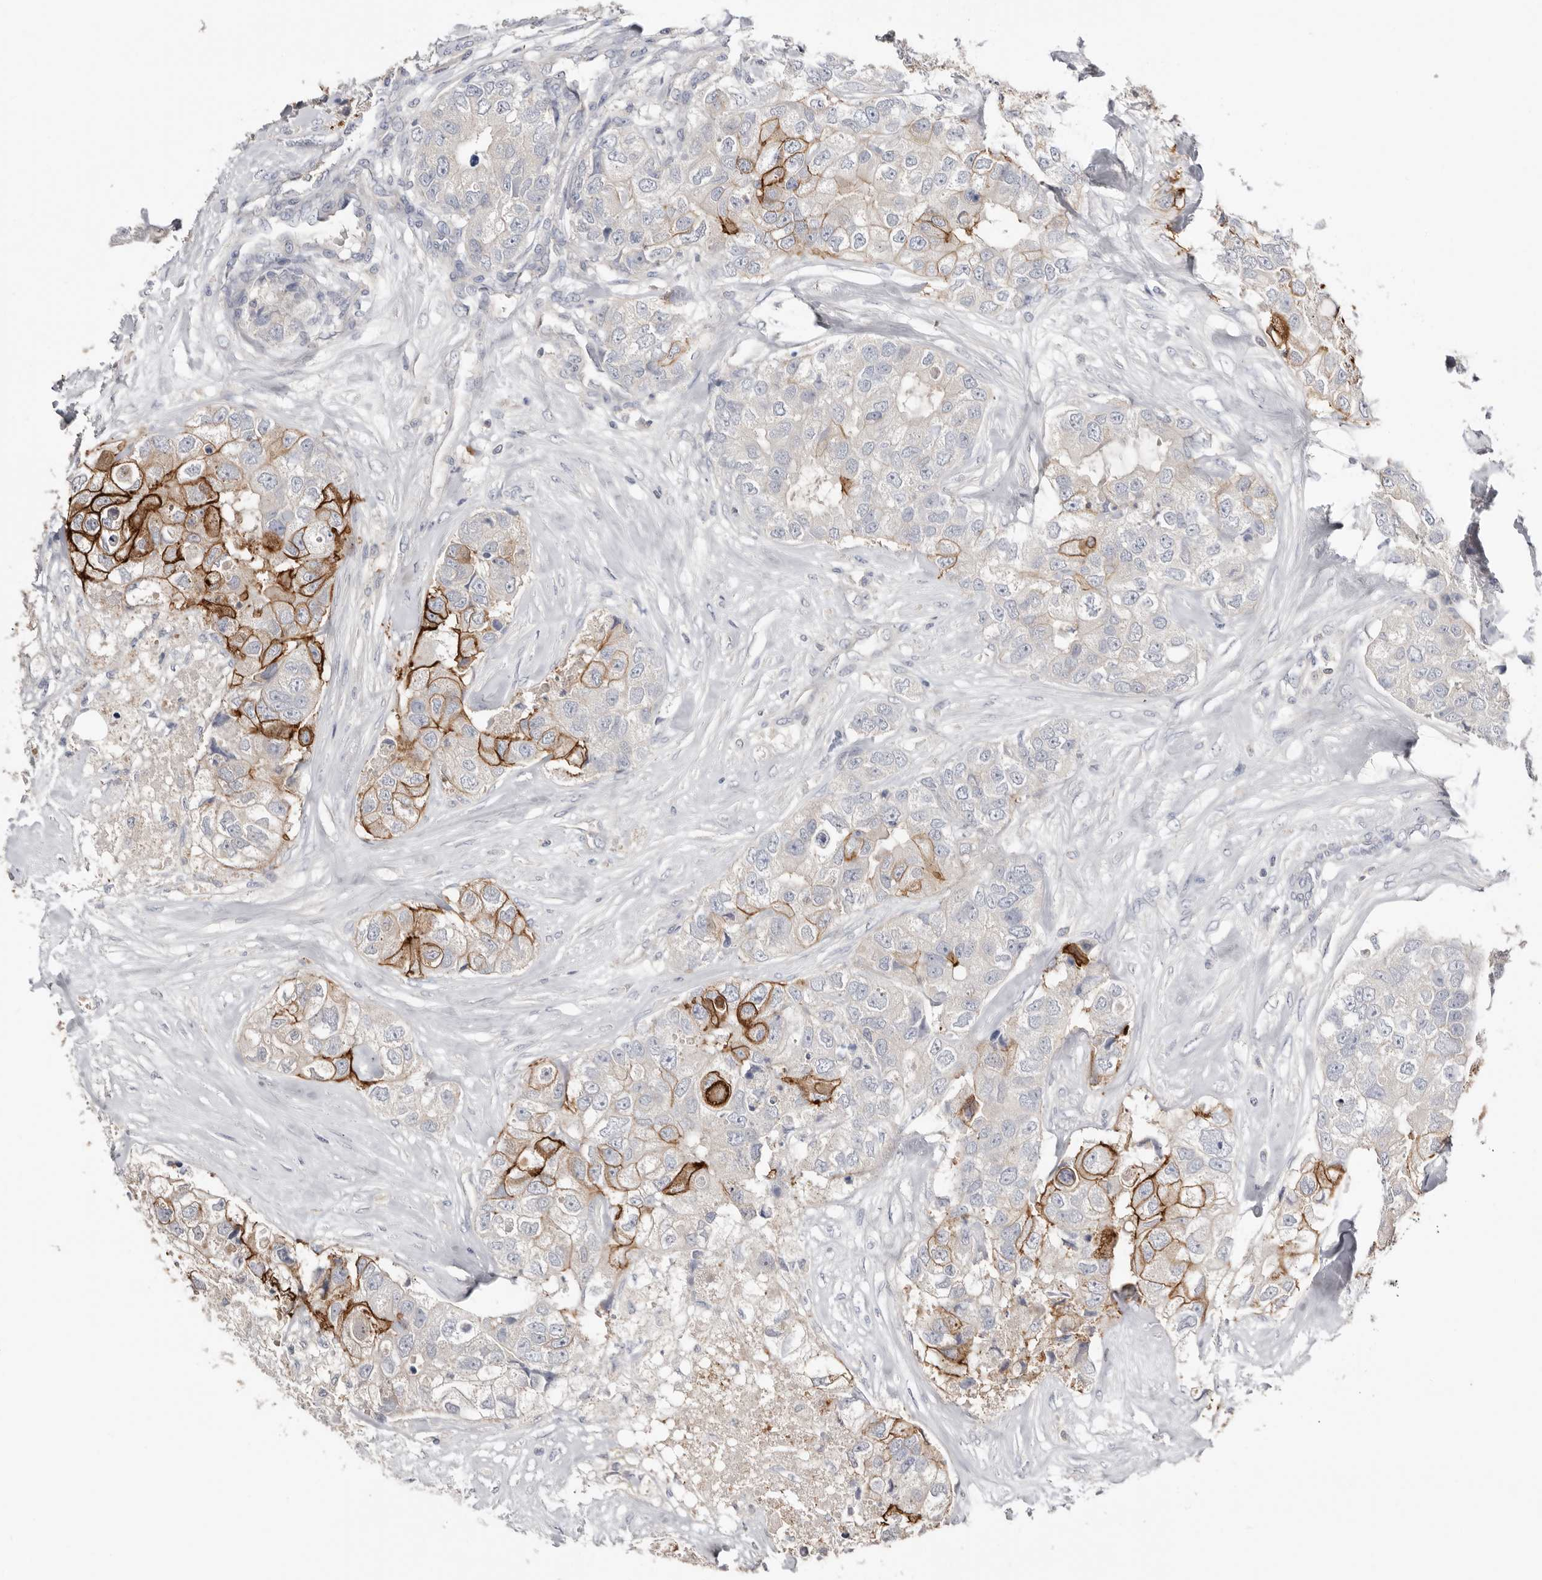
{"staining": {"intensity": "strong", "quantity": "25%-75%", "location": "cytoplasmic/membranous"}, "tissue": "breast cancer", "cell_type": "Tumor cells", "image_type": "cancer", "snomed": [{"axis": "morphology", "description": "Duct carcinoma"}, {"axis": "topography", "description": "Breast"}], "caption": "Human infiltrating ductal carcinoma (breast) stained for a protein (brown) exhibits strong cytoplasmic/membranous positive positivity in approximately 25%-75% of tumor cells.", "gene": "S100A14", "patient": {"sex": "female", "age": 62}}